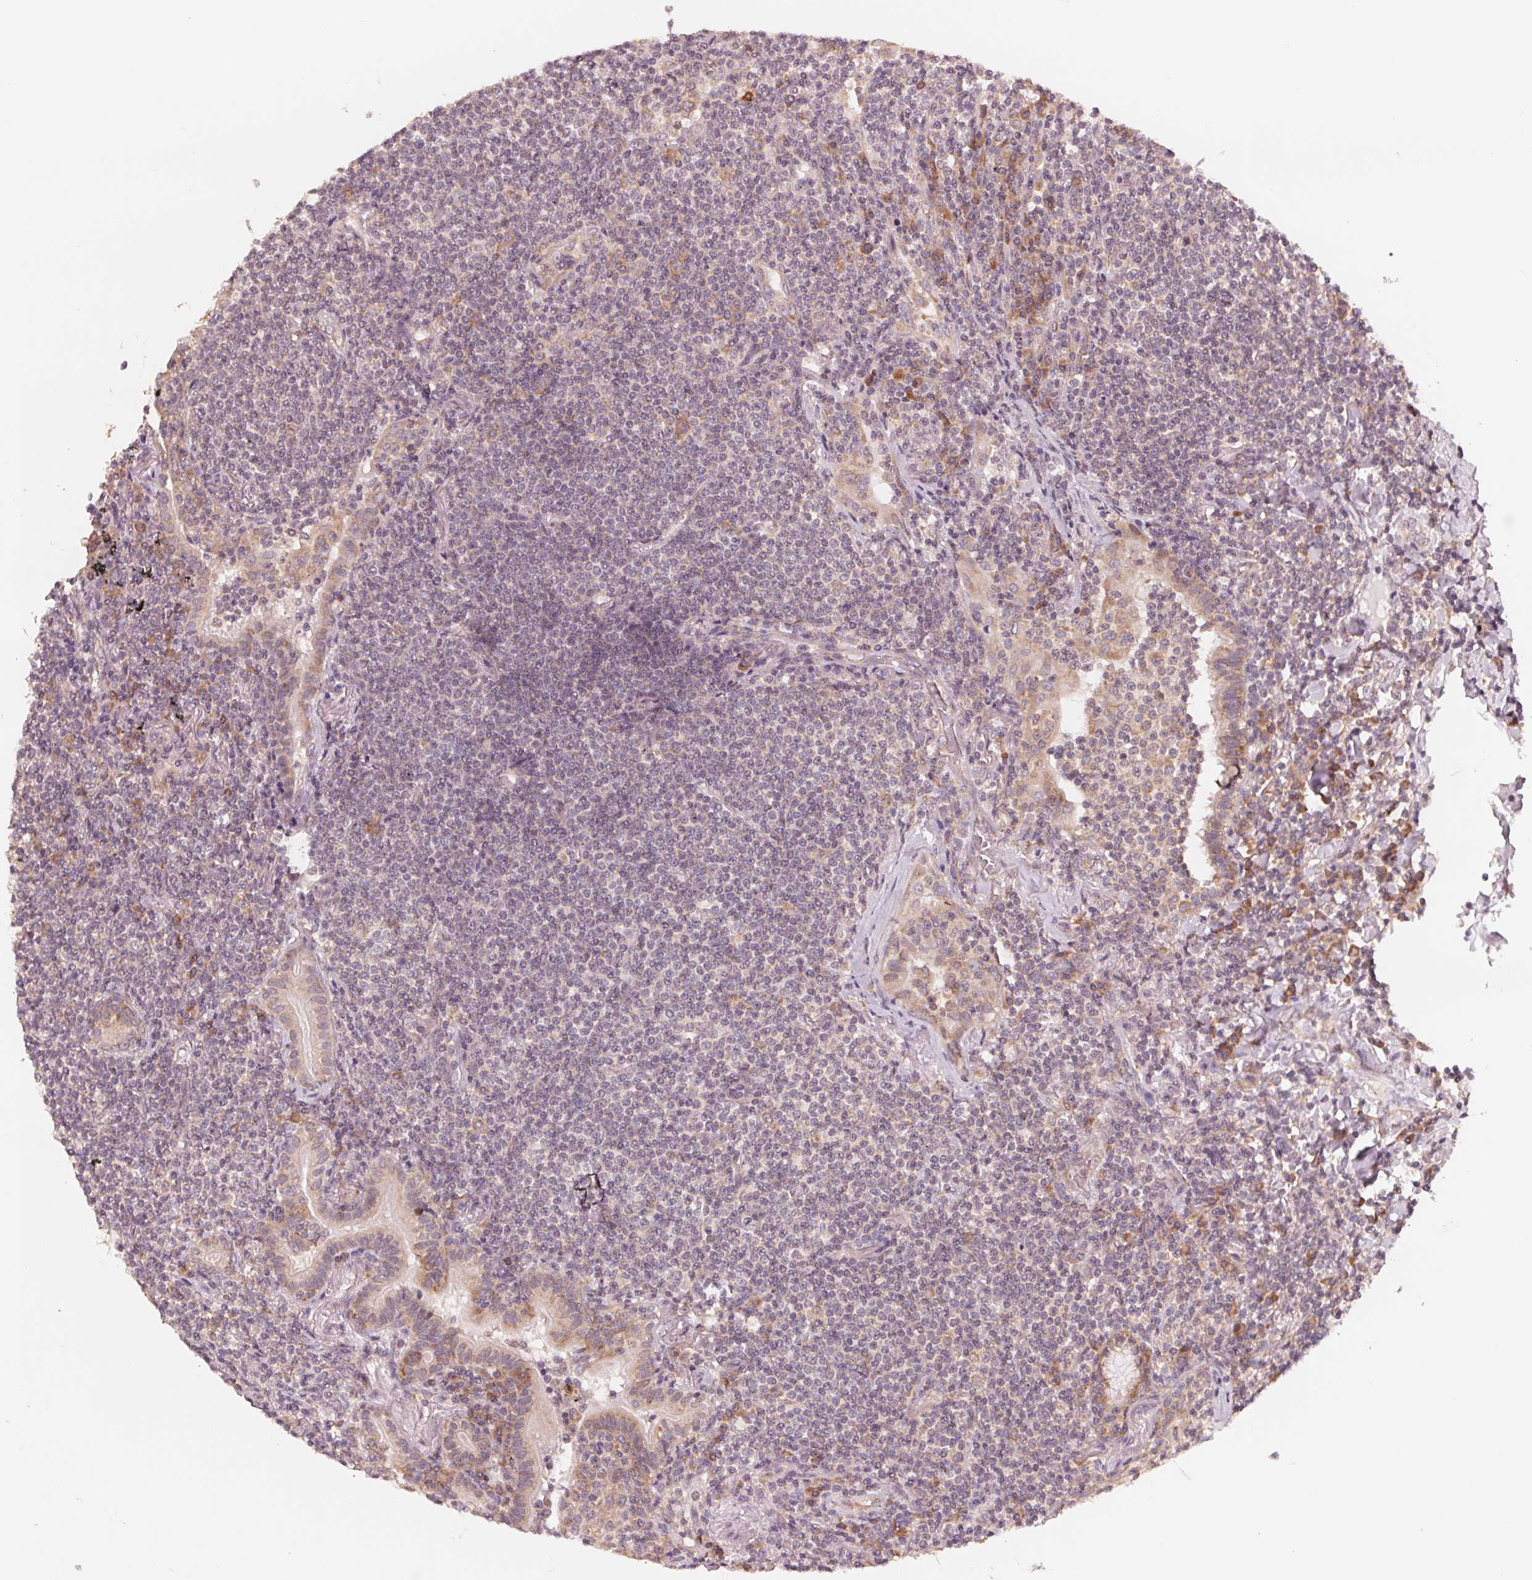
{"staining": {"intensity": "negative", "quantity": "none", "location": "none"}, "tissue": "lymphoma", "cell_type": "Tumor cells", "image_type": "cancer", "snomed": [{"axis": "morphology", "description": "Malignant lymphoma, non-Hodgkin's type, Low grade"}, {"axis": "topography", "description": "Lung"}], "caption": "This is an immunohistochemistry (IHC) photomicrograph of human low-grade malignant lymphoma, non-Hodgkin's type. There is no positivity in tumor cells.", "gene": "GIGYF2", "patient": {"sex": "female", "age": 71}}